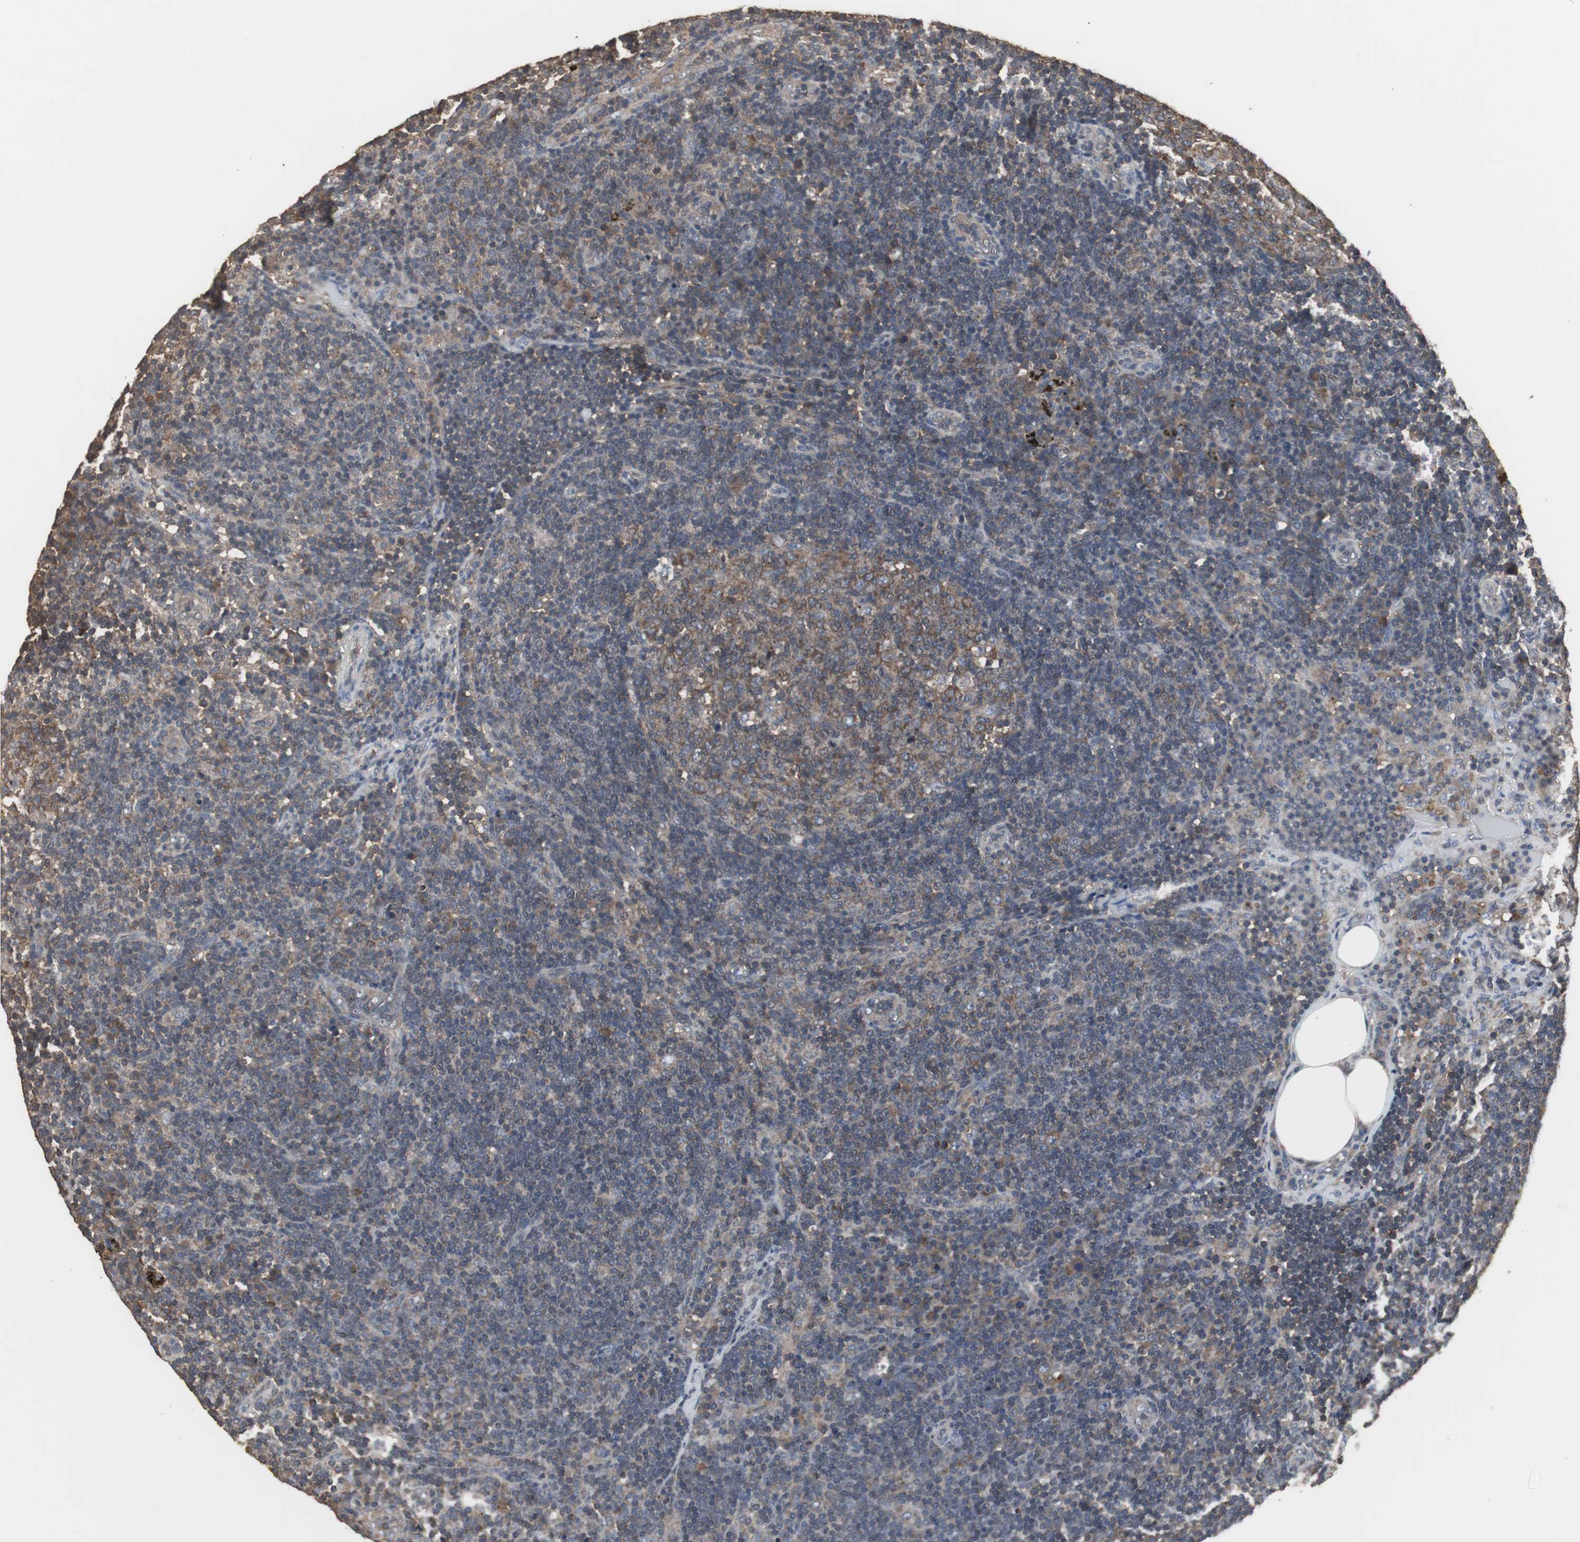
{"staining": {"intensity": "strong", "quantity": ">75%", "location": "cytoplasmic/membranous"}, "tissue": "lymph node", "cell_type": "Germinal center cells", "image_type": "normal", "snomed": [{"axis": "morphology", "description": "Normal tissue, NOS"}, {"axis": "morphology", "description": "Squamous cell carcinoma, metastatic, NOS"}, {"axis": "topography", "description": "Lymph node"}], "caption": "Lymph node stained with DAB (3,3'-diaminobenzidine) immunohistochemistry (IHC) displays high levels of strong cytoplasmic/membranous staining in about >75% of germinal center cells. Using DAB (3,3'-diaminobenzidine) (brown) and hematoxylin (blue) stains, captured at high magnification using brightfield microscopy.", "gene": "HPRT1", "patient": {"sex": "female", "age": 53}}